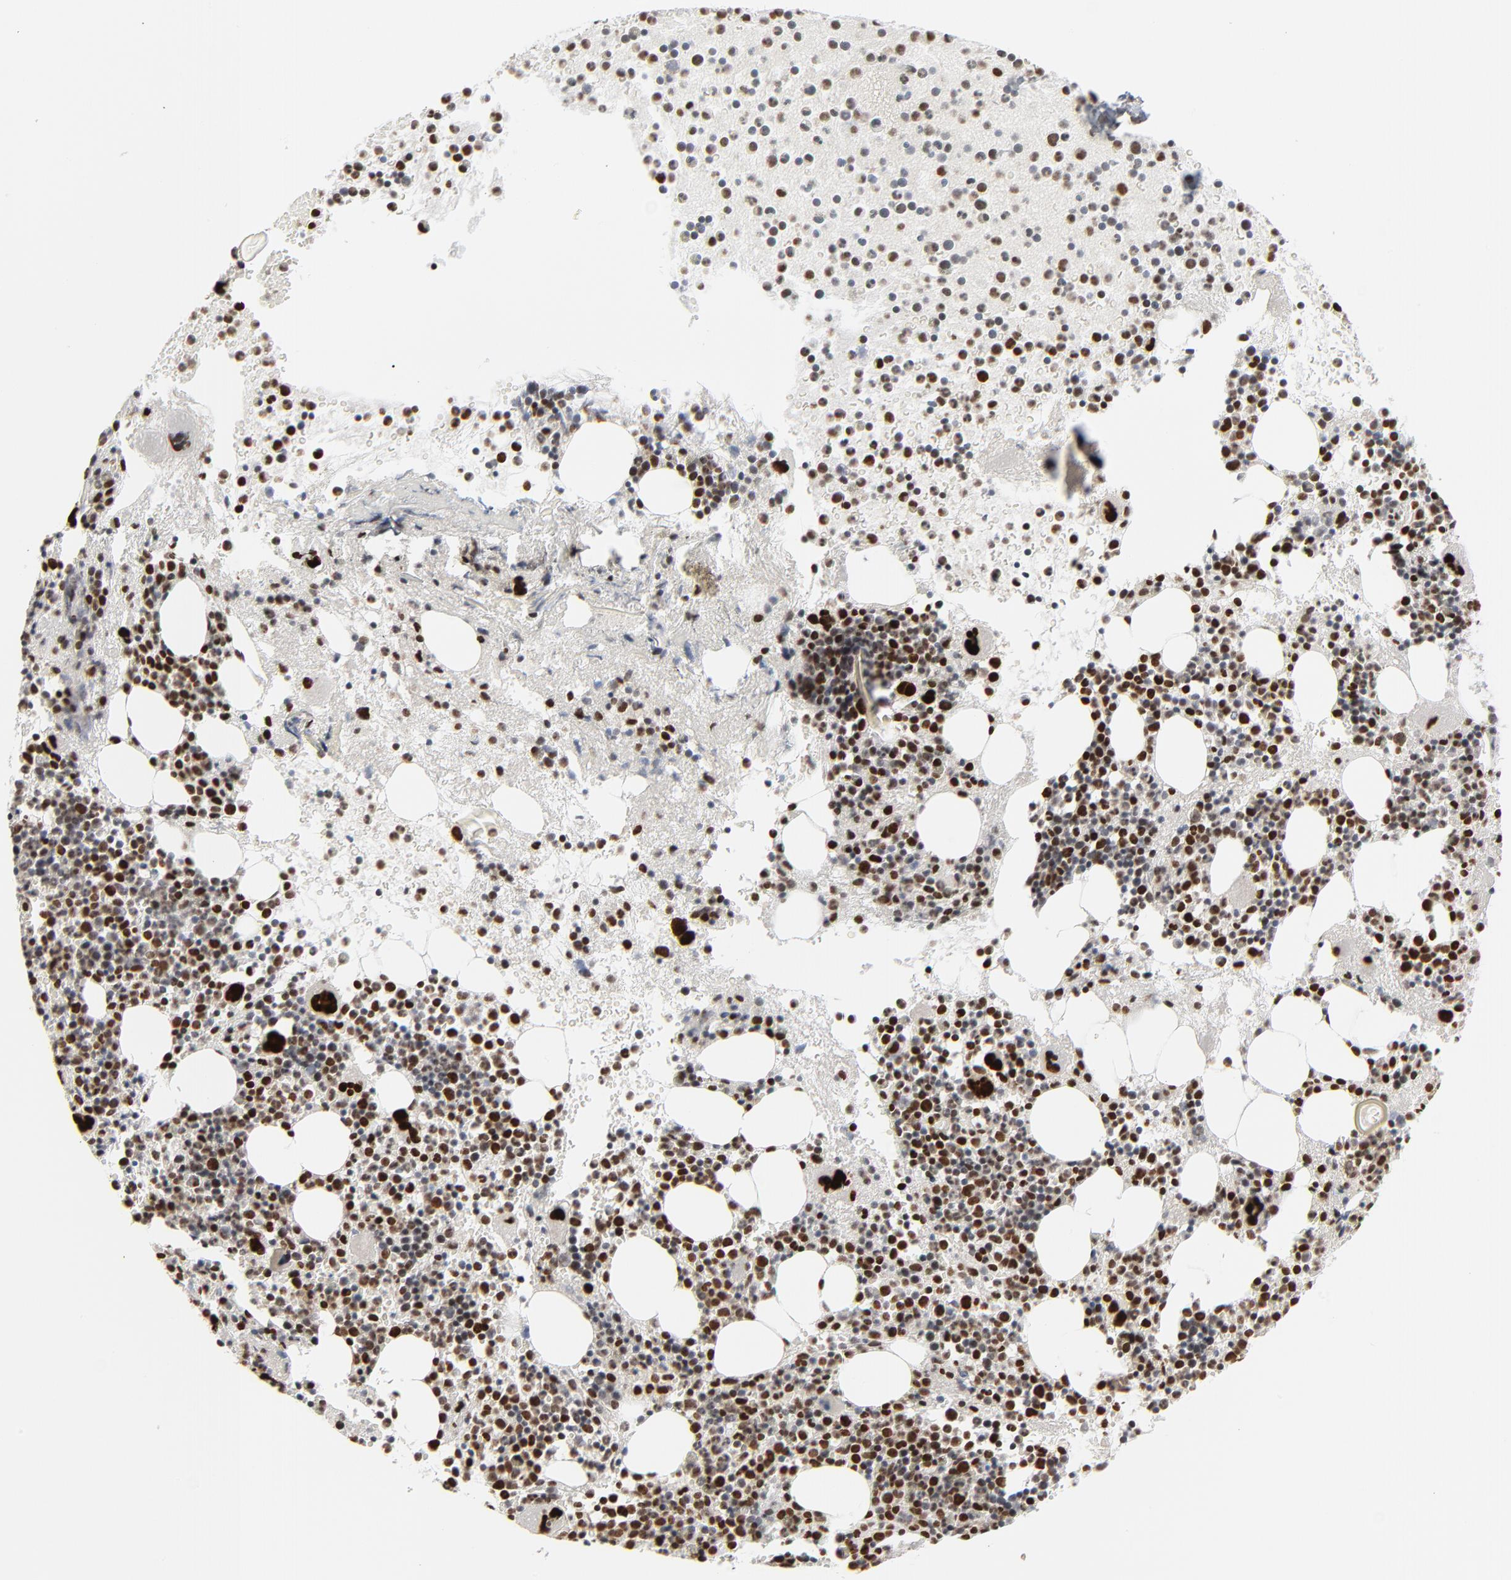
{"staining": {"intensity": "strong", "quantity": ">75%", "location": "nuclear"}, "tissue": "bone marrow", "cell_type": "Hematopoietic cells", "image_type": "normal", "snomed": [{"axis": "morphology", "description": "Normal tissue, NOS"}, {"axis": "topography", "description": "Bone marrow"}], "caption": "This photomicrograph shows immunohistochemistry (IHC) staining of benign bone marrow, with high strong nuclear expression in about >75% of hematopoietic cells.", "gene": "CUX1", "patient": {"sex": "male", "age": 34}}